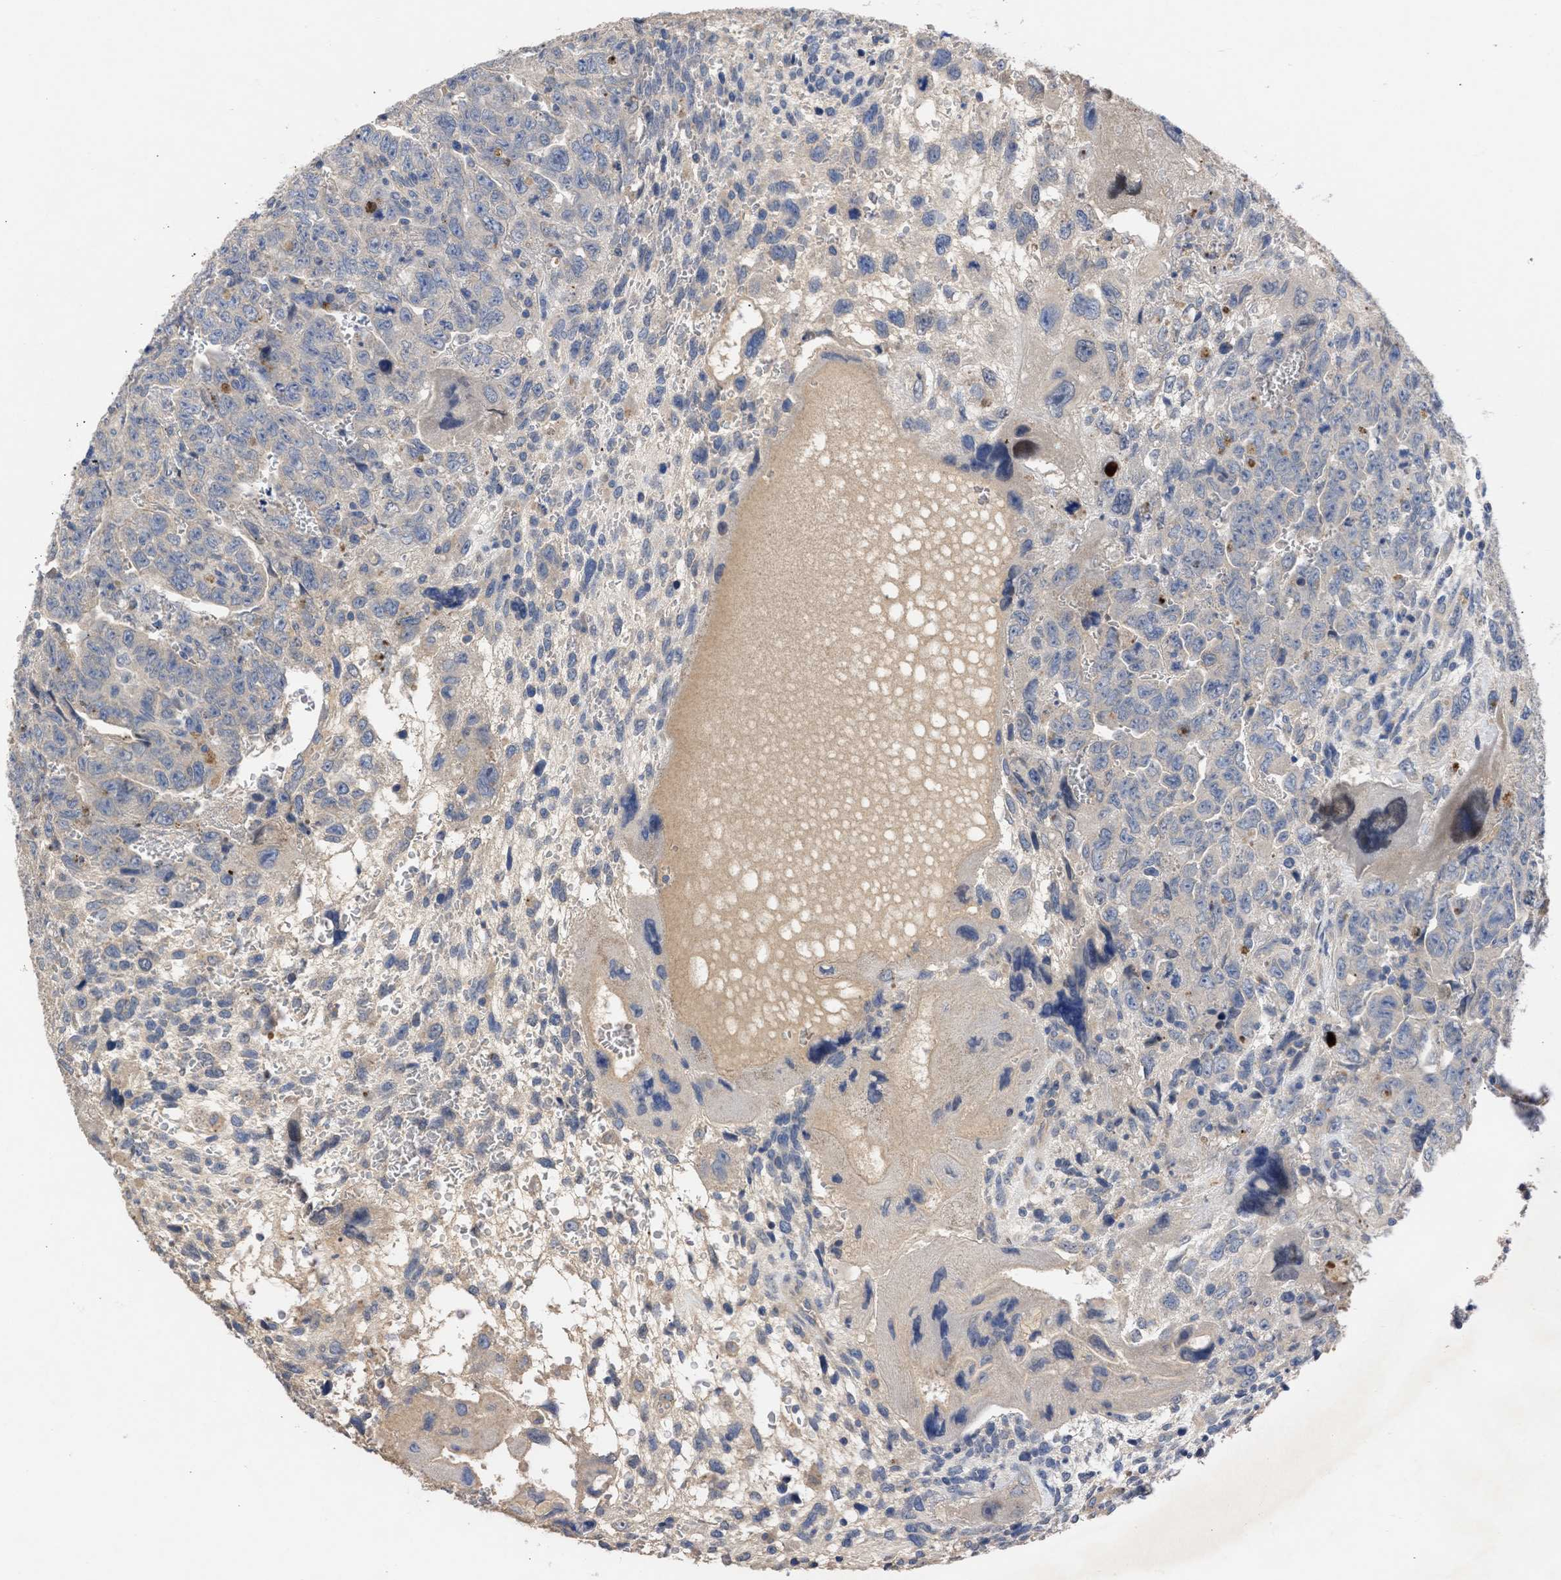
{"staining": {"intensity": "negative", "quantity": "none", "location": "none"}, "tissue": "testis cancer", "cell_type": "Tumor cells", "image_type": "cancer", "snomed": [{"axis": "morphology", "description": "Carcinoma, Embryonal, NOS"}, {"axis": "topography", "description": "Testis"}], "caption": "This is an IHC image of human testis cancer. There is no staining in tumor cells.", "gene": "ARHGEF4", "patient": {"sex": "male", "age": 28}}